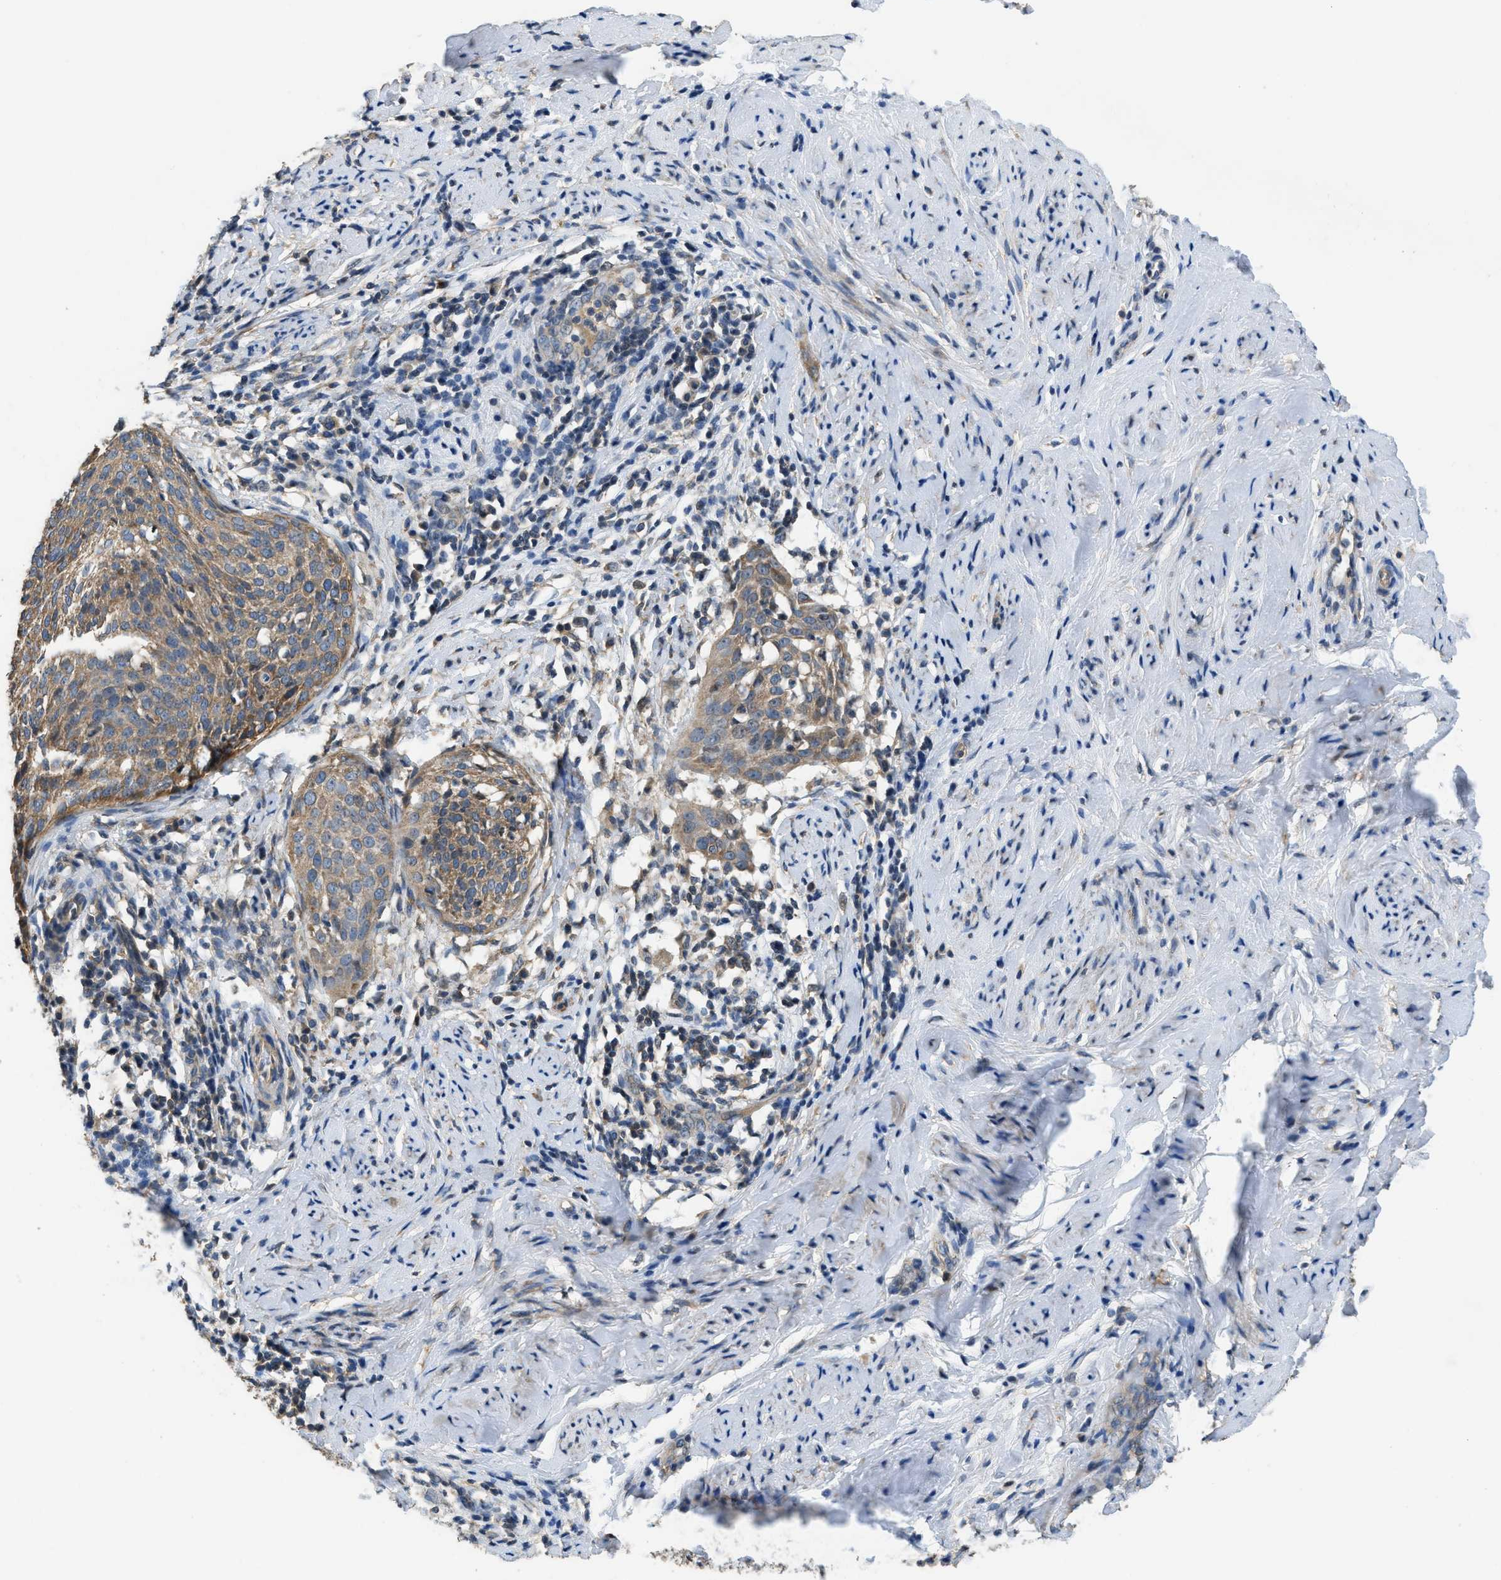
{"staining": {"intensity": "moderate", "quantity": ">75%", "location": "cytoplasmic/membranous"}, "tissue": "cervical cancer", "cell_type": "Tumor cells", "image_type": "cancer", "snomed": [{"axis": "morphology", "description": "Squamous cell carcinoma, NOS"}, {"axis": "topography", "description": "Cervix"}], "caption": "DAB immunohistochemical staining of squamous cell carcinoma (cervical) displays moderate cytoplasmic/membranous protein expression in approximately >75% of tumor cells.", "gene": "SSH2", "patient": {"sex": "female", "age": 51}}